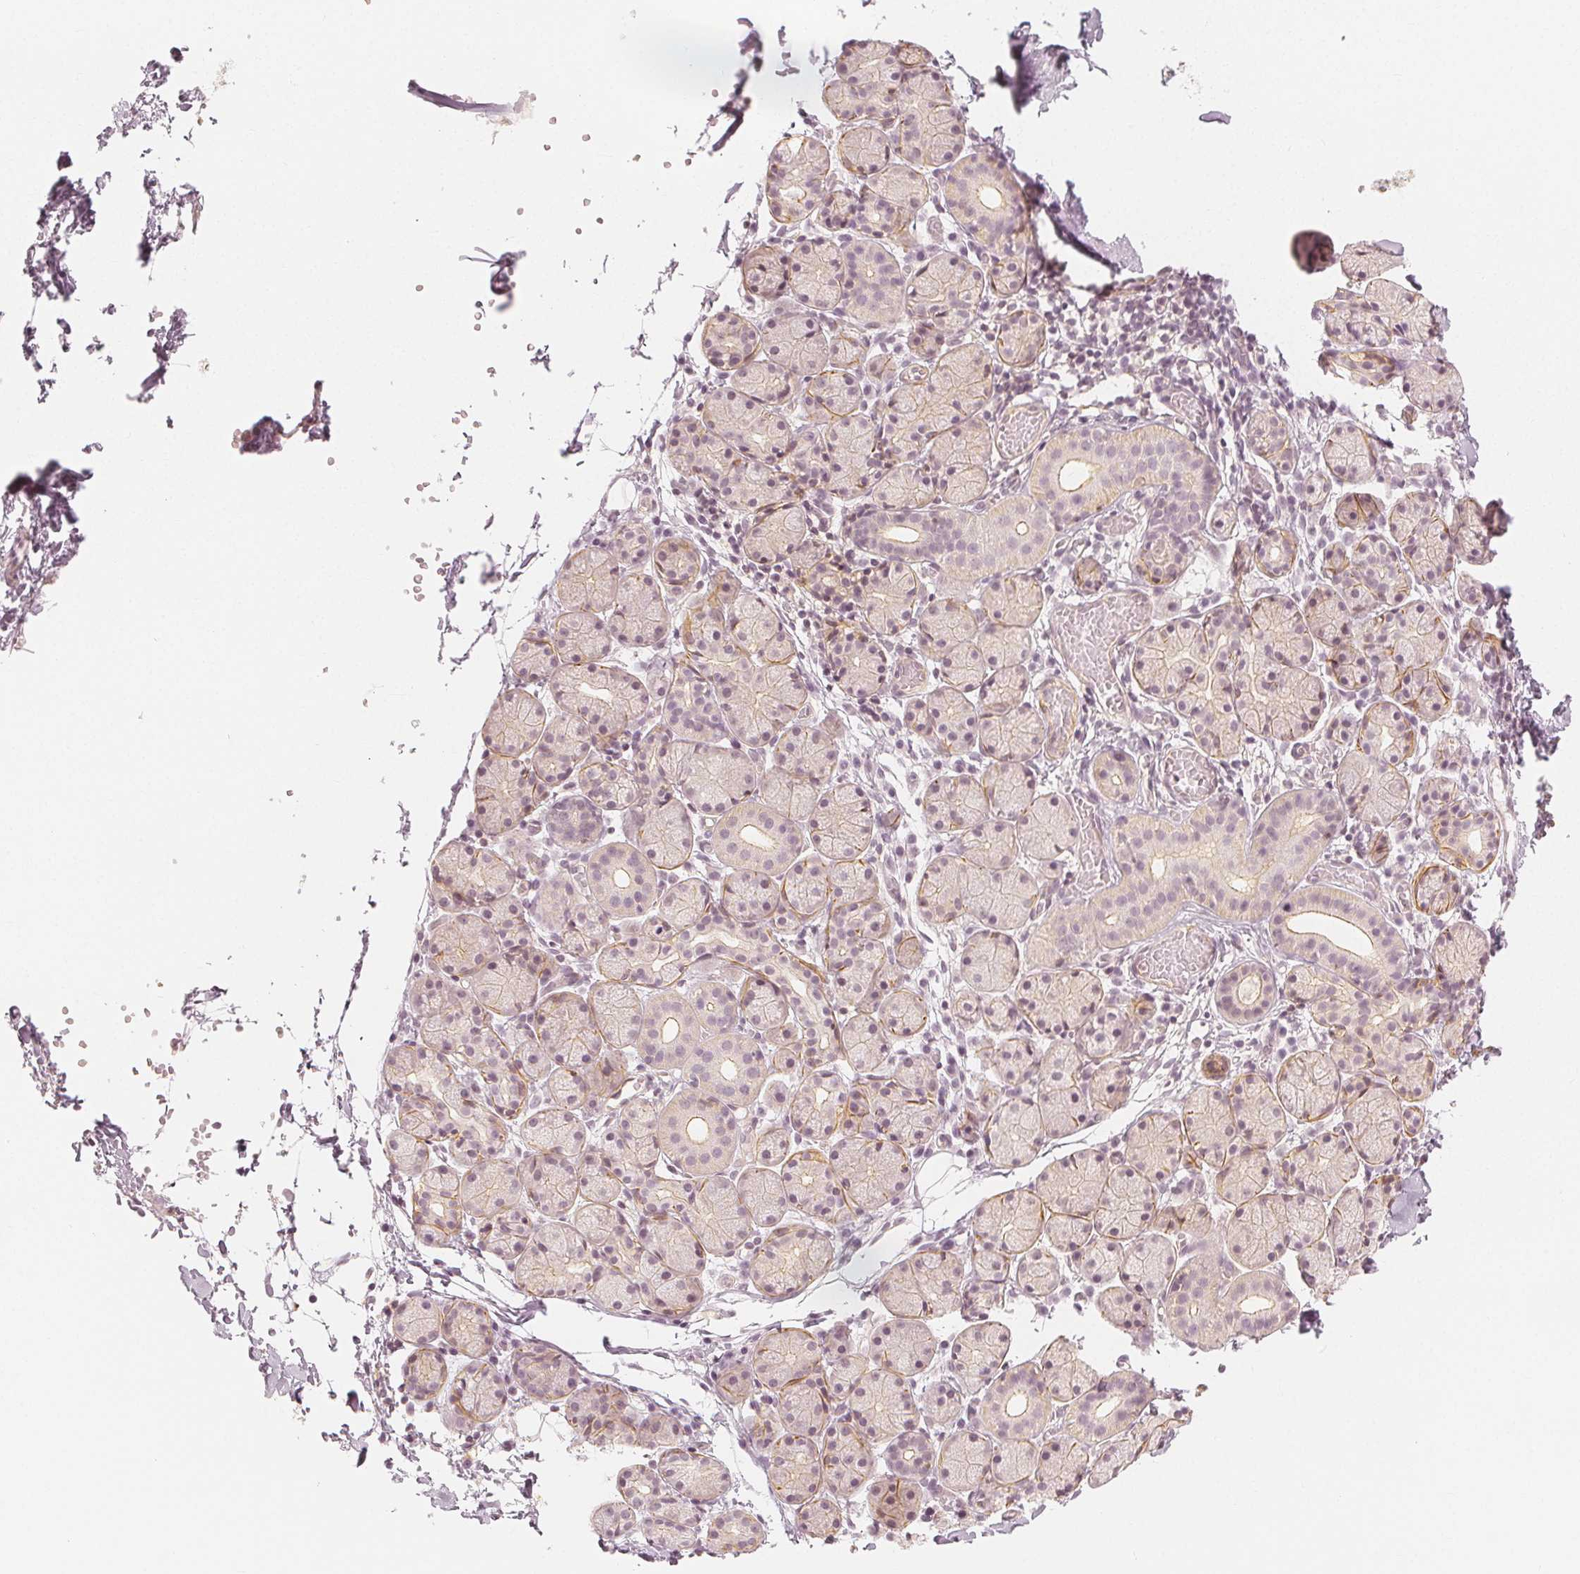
{"staining": {"intensity": "moderate", "quantity": "<25%", "location": "cytoplasmic/membranous"}, "tissue": "salivary gland", "cell_type": "Glandular cells", "image_type": "normal", "snomed": [{"axis": "morphology", "description": "Normal tissue, NOS"}, {"axis": "topography", "description": "Salivary gland"}], "caption": "Glandular cells display moderate cytoplasmic/membranous expression in approximately <25% of cells in normal salivary gland. (DAB IHC, brown staining for protein, blue staining for nuclei).", "gene": "ARHGAP26", "patient": {"sex": "female", "age": 24}}